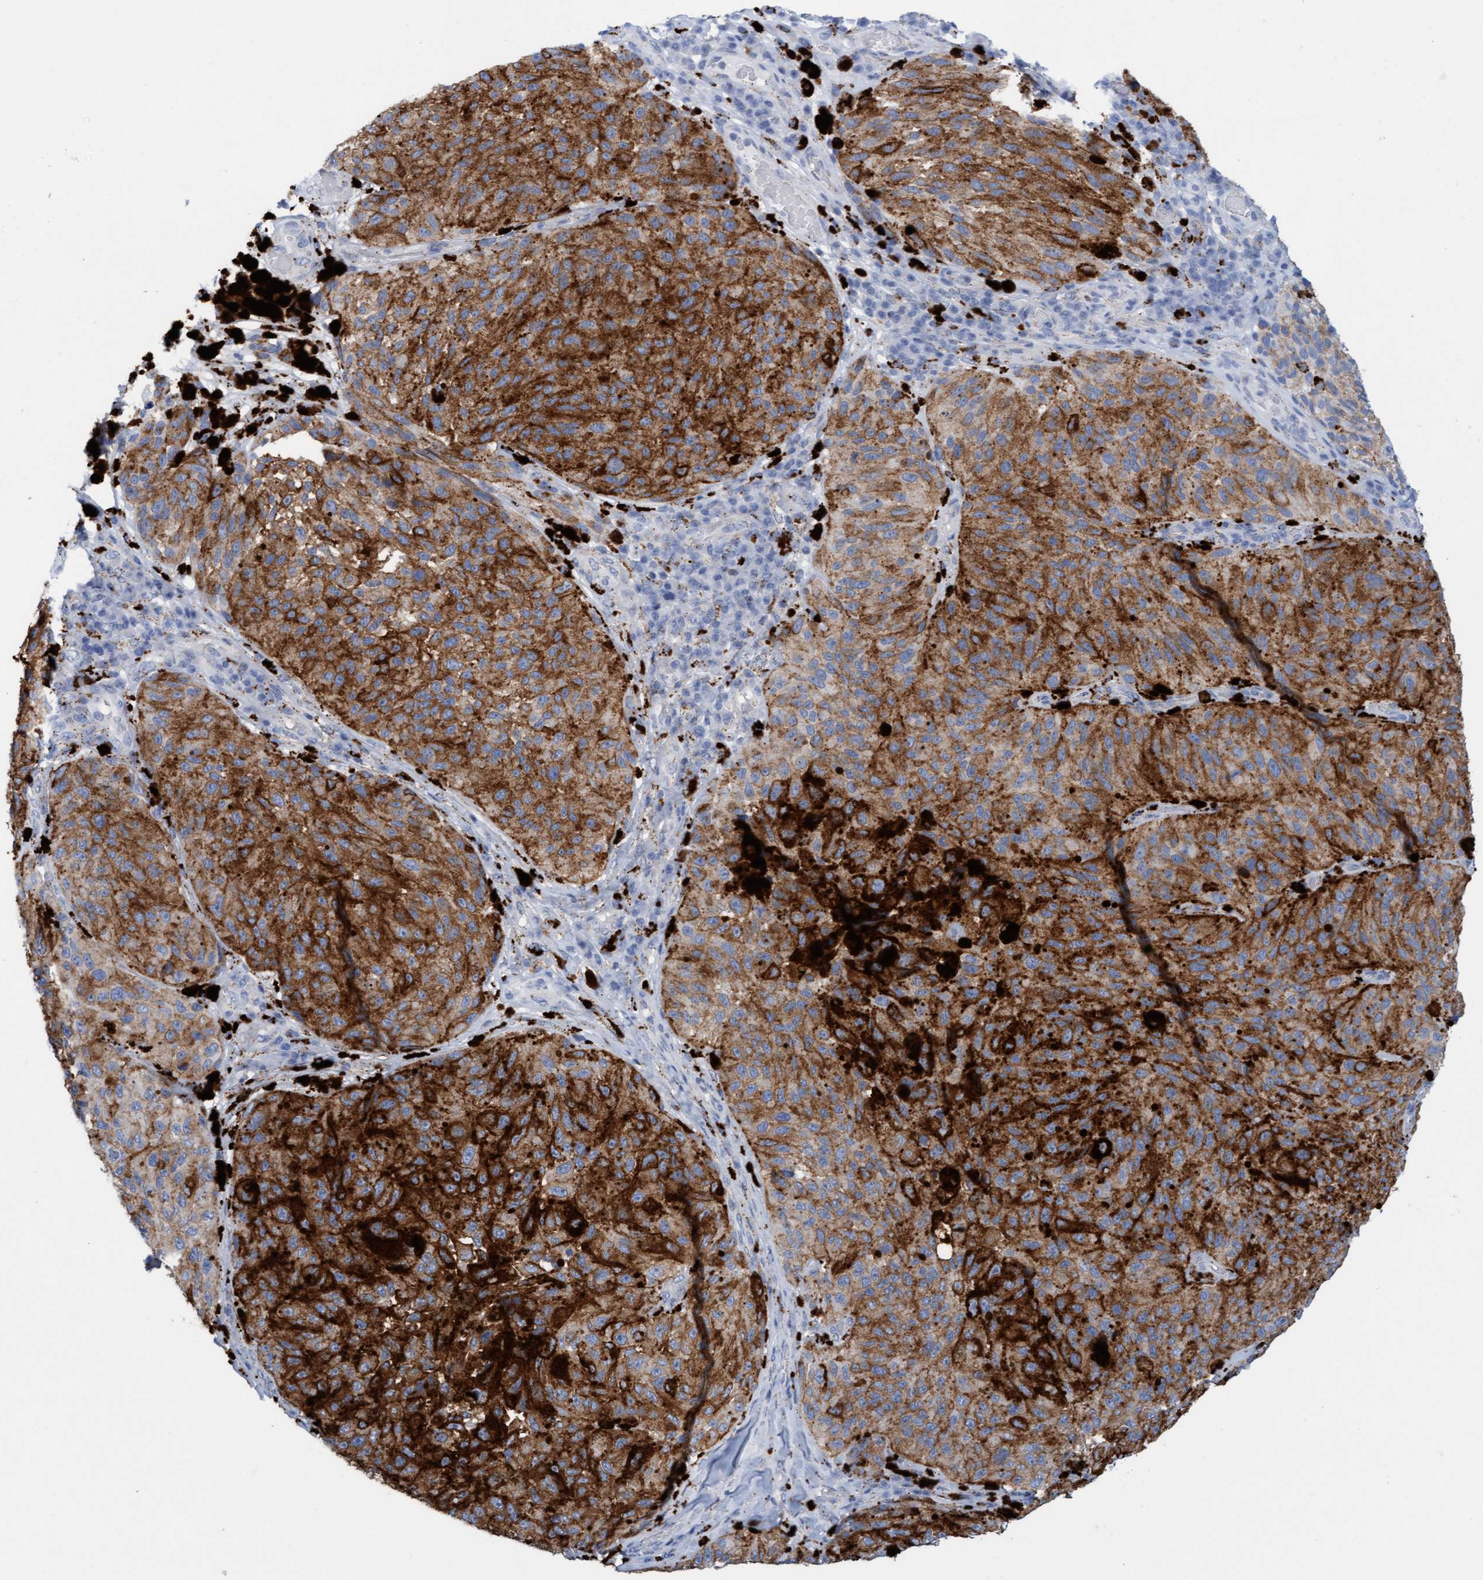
{"staining": {"intensity": "strong", "quantity": ">75%", "location": "cytoplasmic/membranous"}, "tissue": "melanoma", "cell_type": "Tumor cells", "image_type": "cancer", "snomed": [{"axis": "morphology", "description": "Malignant melanoma, NOS"}, {"axis": "topography", "description": "Skin"}], "caption": "Melanoma stained with a protein marker demonstrates strong staining in tumor cells.", "gene": "SGSH", "patient": {"sex": "female", "age": 73}}